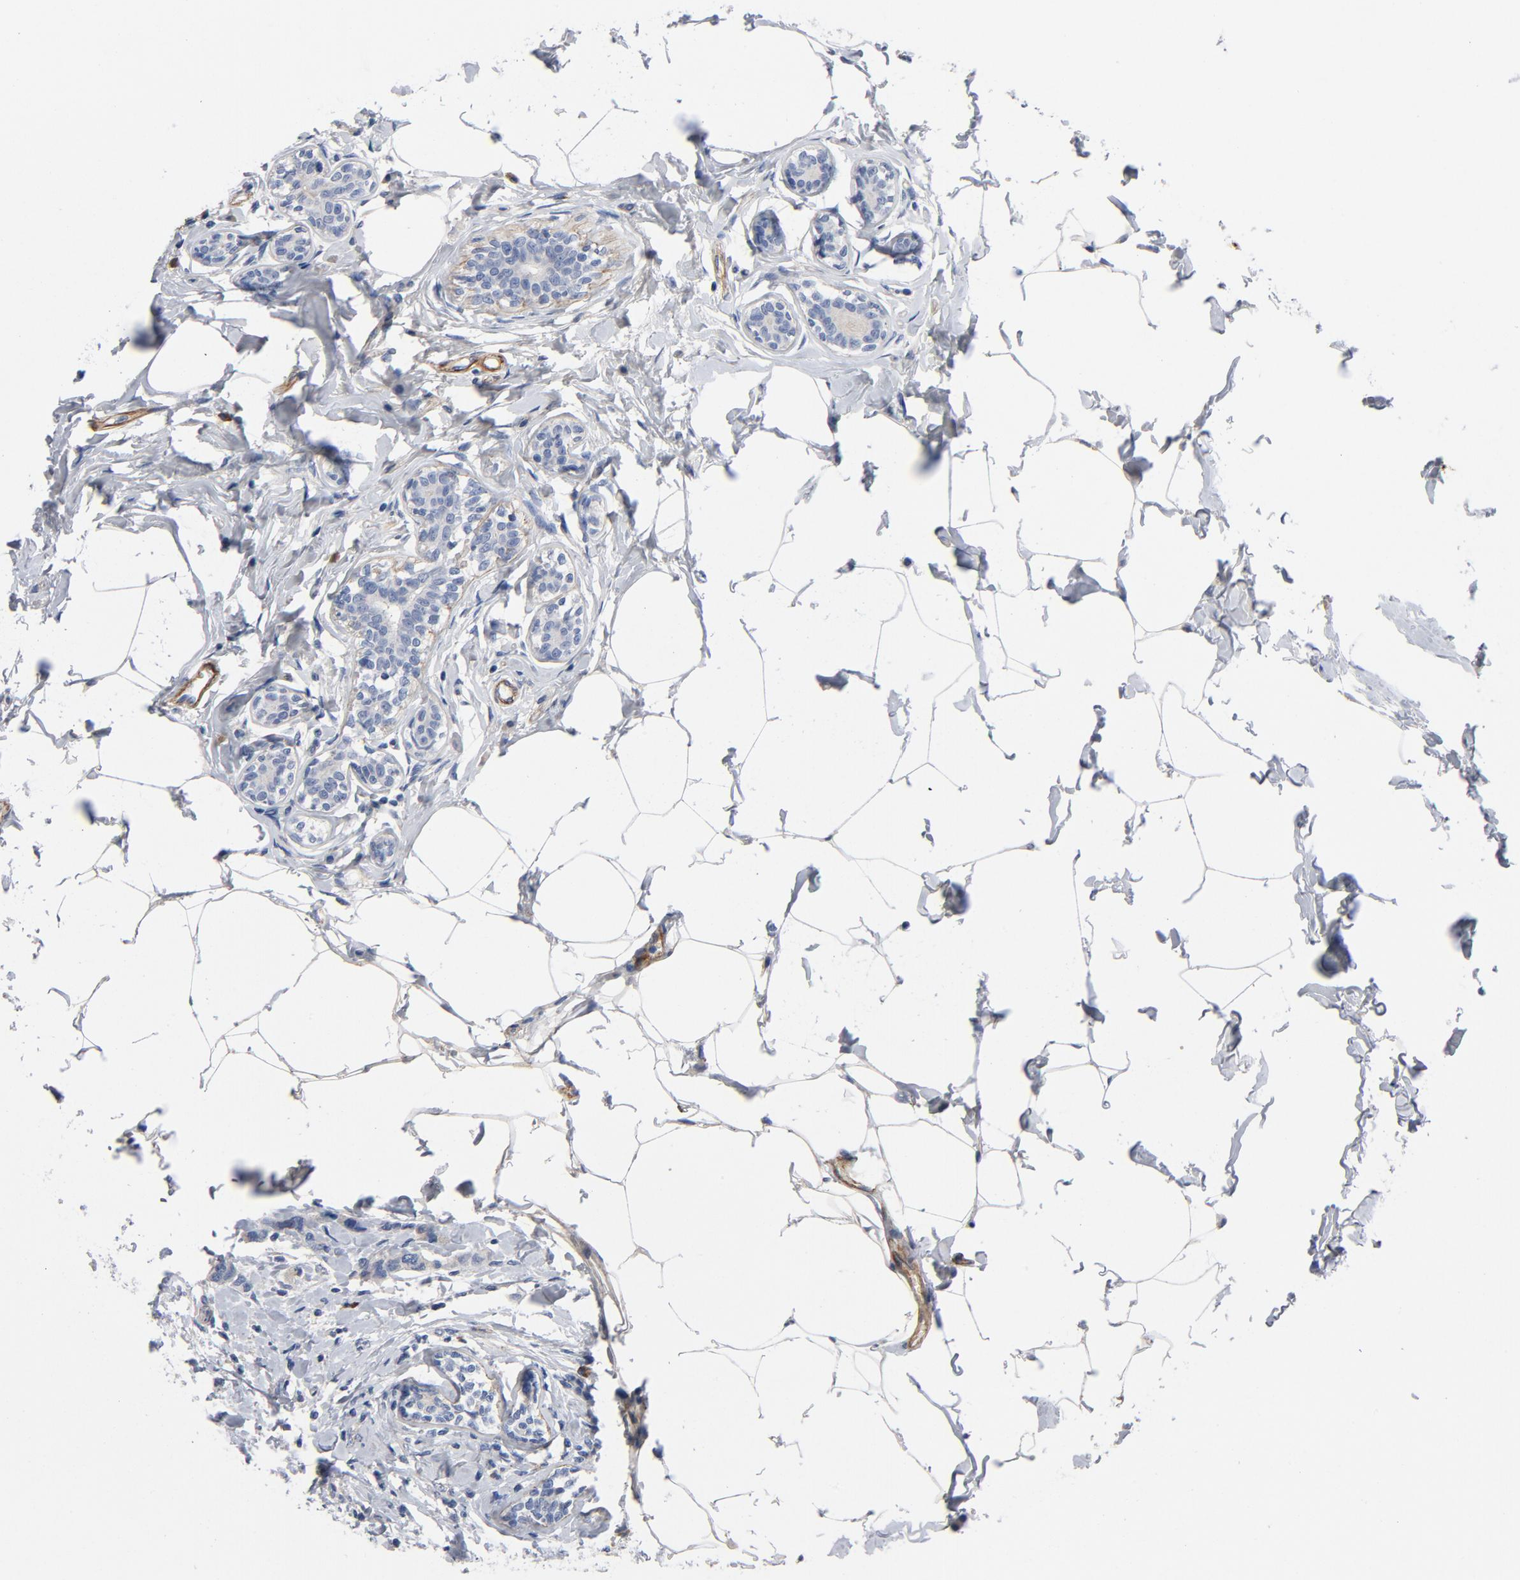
{"staining": {"intensity": "weak", "quantity": "25%-75%", "location": "cytoplasmic/membranous"}, "tissue": "breast cancer", "cell_type": "Tumor cells", "image_type": "cancer", "snomed": [{"axis": "morphology", "description": "Normal tissue, NOS"}, {"axis": "morphology", "description": "Duct carcinoma"}, {"axis": "topography", "description": "Breast"}], "caption": "A histopathology image showing weak cytoplasmic/membranous positivity in about 25%-75% of tumor cells in breast infiltrating ductal carcinoma, as visualized by brown immunohistochemical staining.", "gene": "LAMC1", "patient": {"sex": "female", "age": 50}}